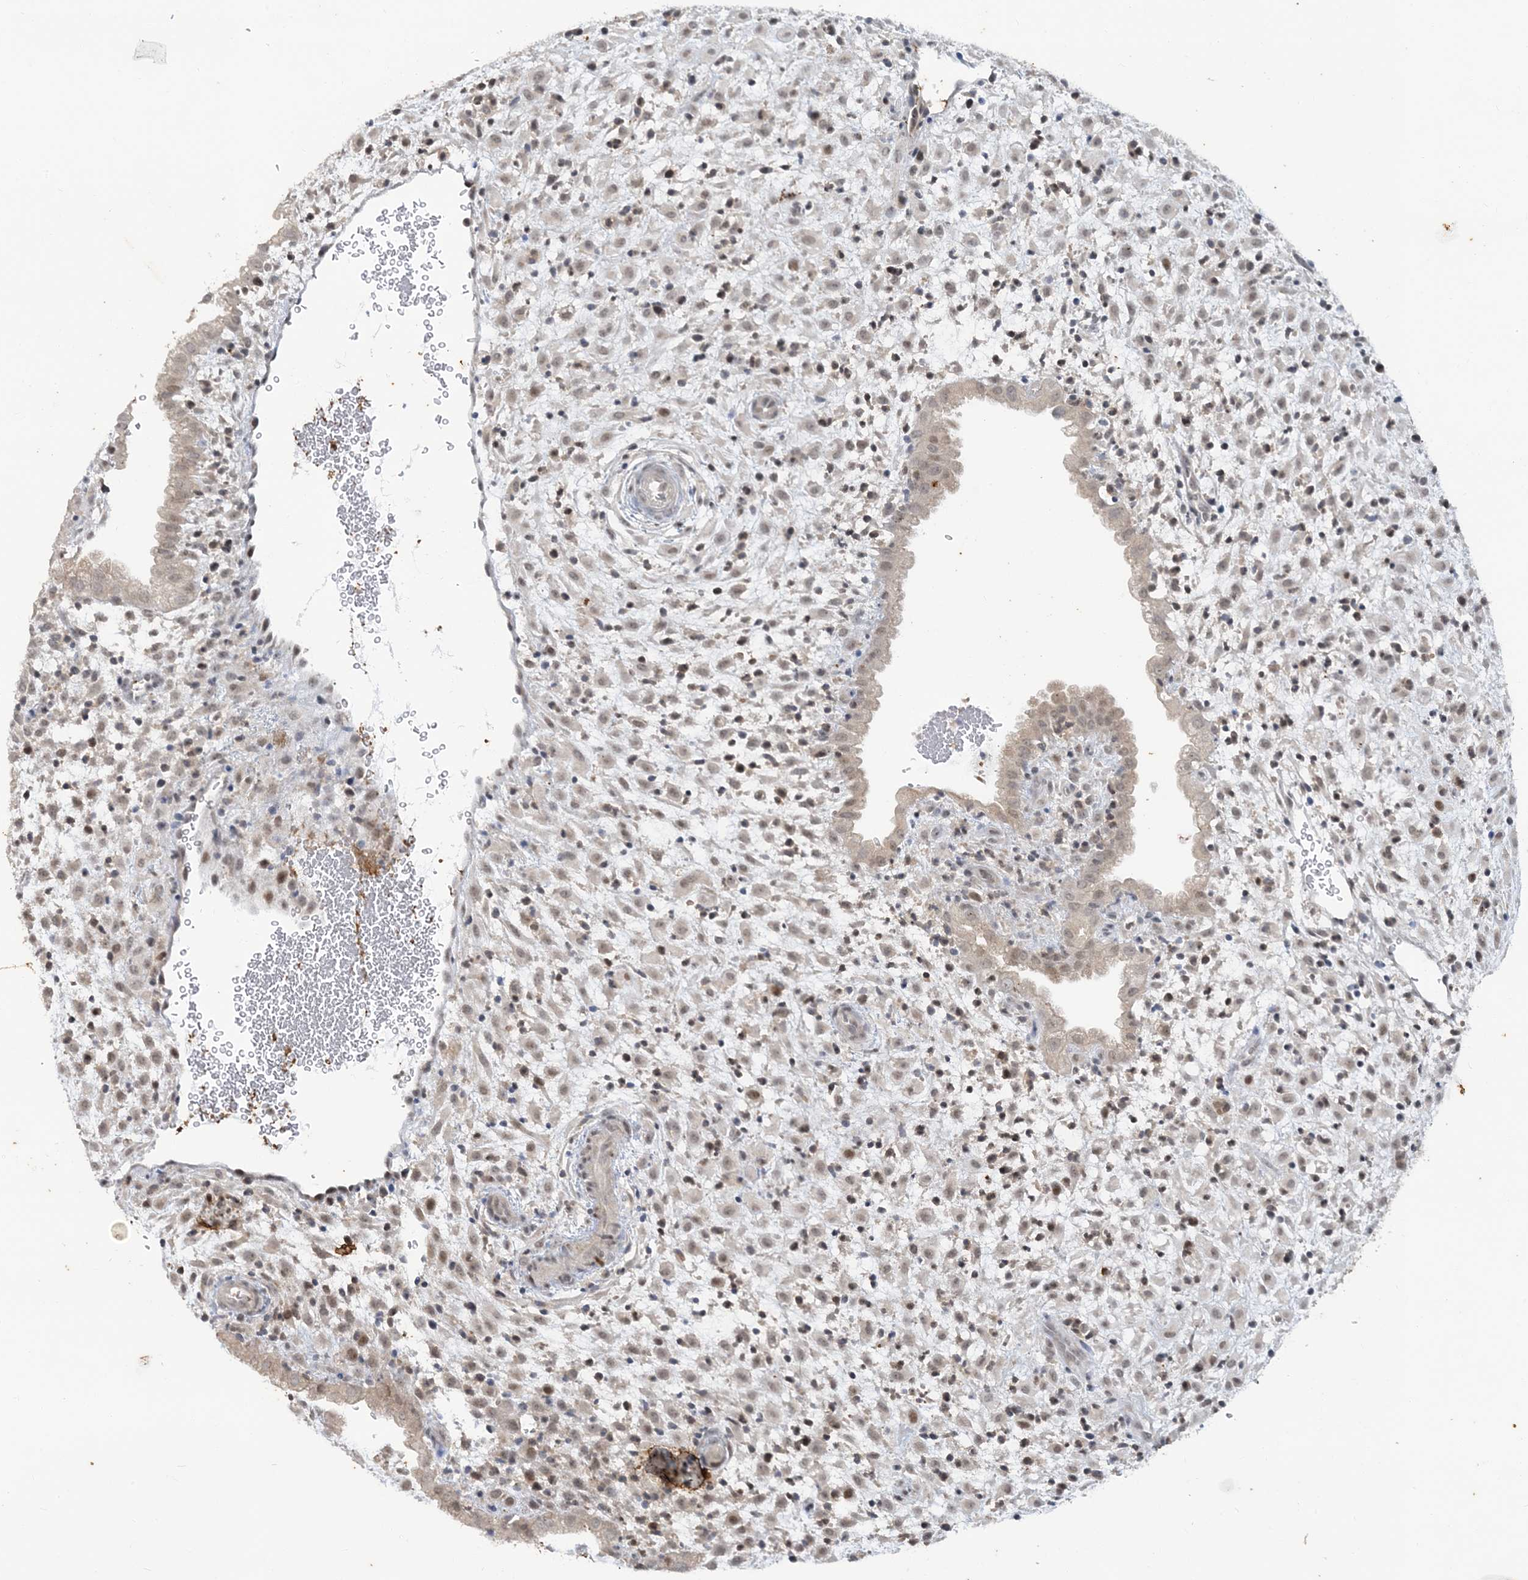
{"staining": {"intensity": "weak", "quantity": "<25%", "location": "nuclear"}, "tissue": "placenta", "cell_type": "Trophoblastic cells", "image_type": "normal", "snomed": [{"axis": "morphology", "description": "Normal tissue, NOS"}, {"axis": "topography", "description": "Placenta"}], "caption": "Immunohistochemical staining of unremarkable placenta exhibits no significant expression in trophoblastic cells. Brightfield microscopy of IHC stained with DAB (3,3'-diaminobenzidine) (brown) and hematoxylin (blue), captured at high magnification.", "gene": "LEXM", "patient": {"sex": "female", "age": 35}}